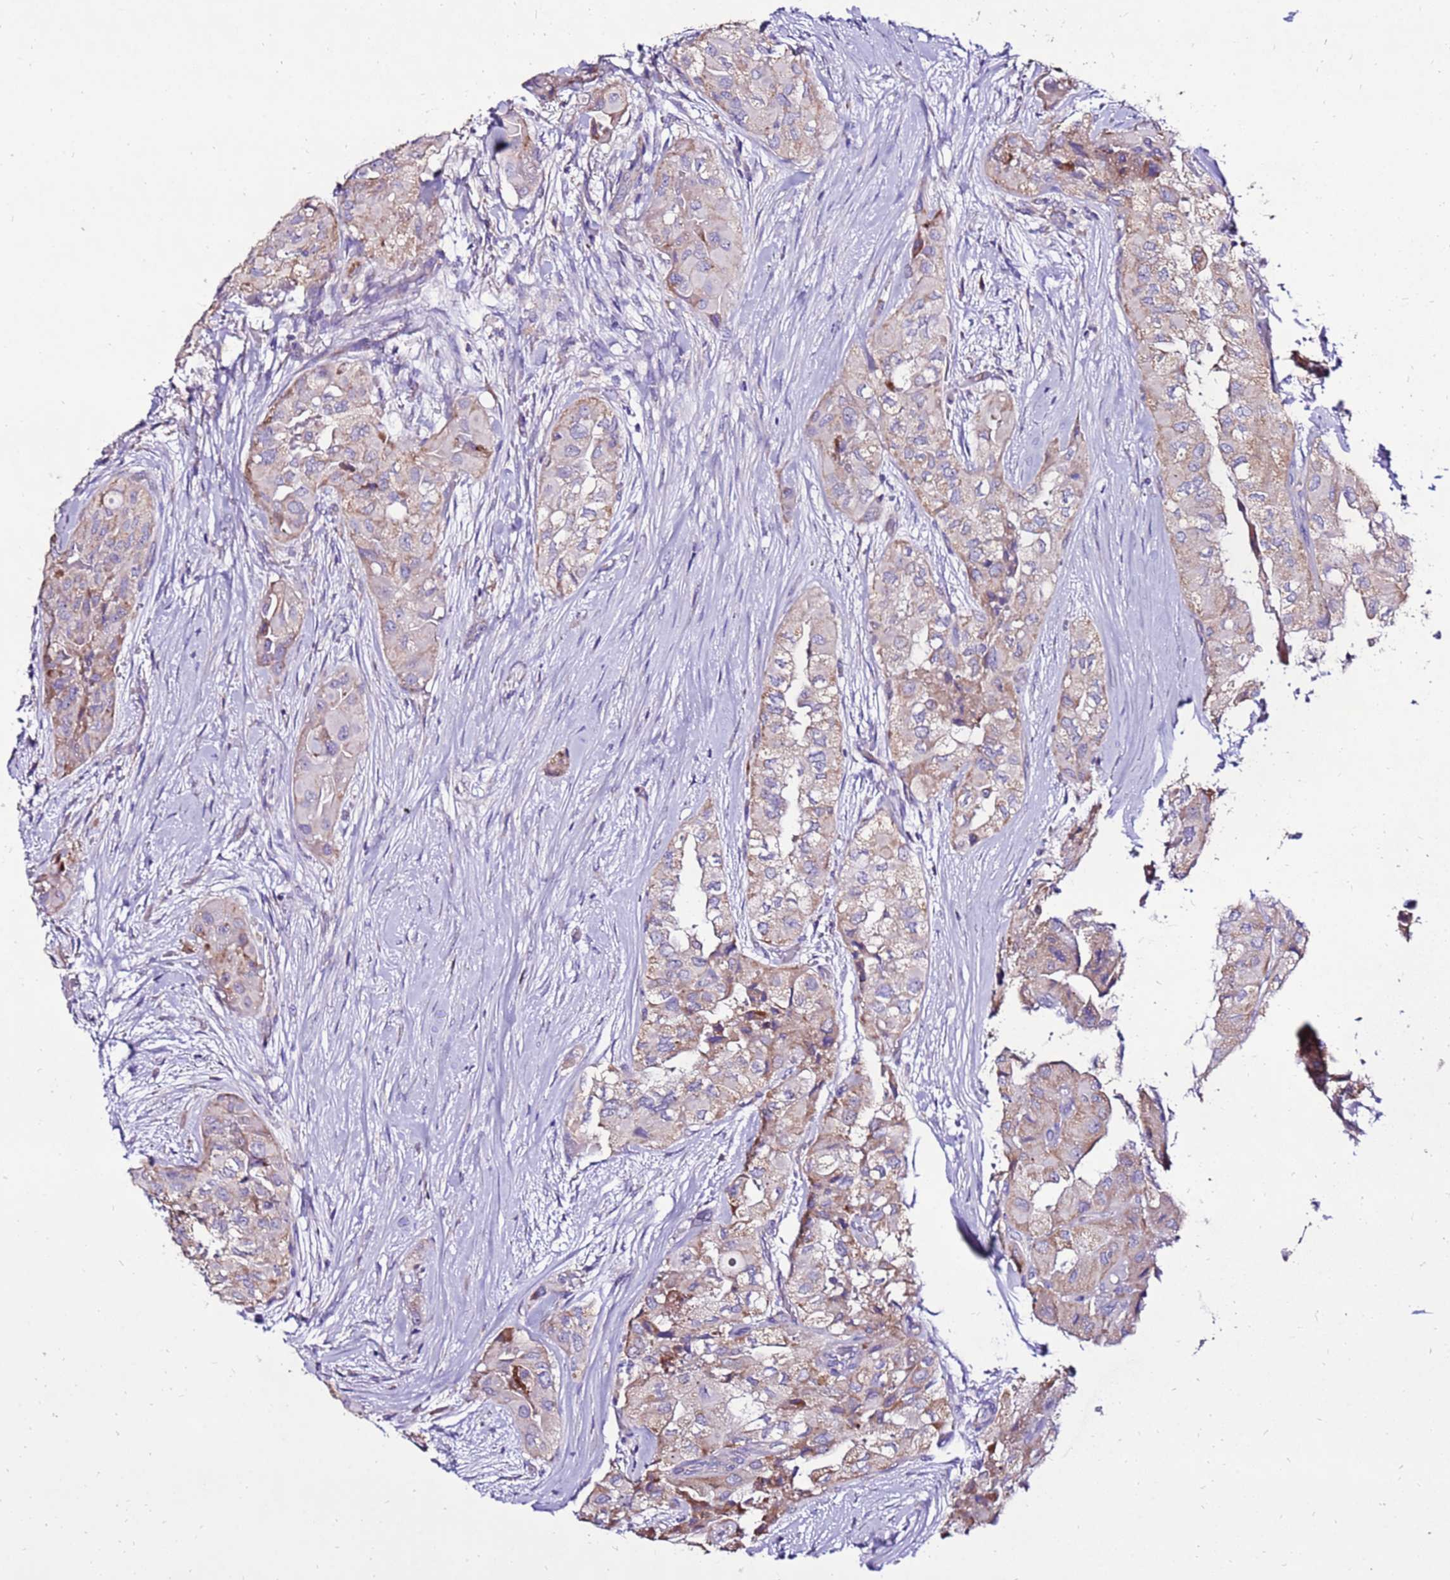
{"staining": {"intensity": "moderate", "quantity": ">75%", "location": "cytoplasmic/membranous"}, "tissue": "thyroid cancer", "cell_type": "Tumor cells", "image_type": "cancer", "snomed": [{"axis": "morphology", "description": "Papillary adenocarcinoma, NOS"}, {"axis": "topography", "description": "Thyroid gland"}], "caption": "A brown stain highlights moderate cytoplasmic/membranous expression of a protein in human thyroid papillary adenocarcinoma tumor cells.", "gene": "TMEM106C", "patient": {"sex": "female", "age": 59}}